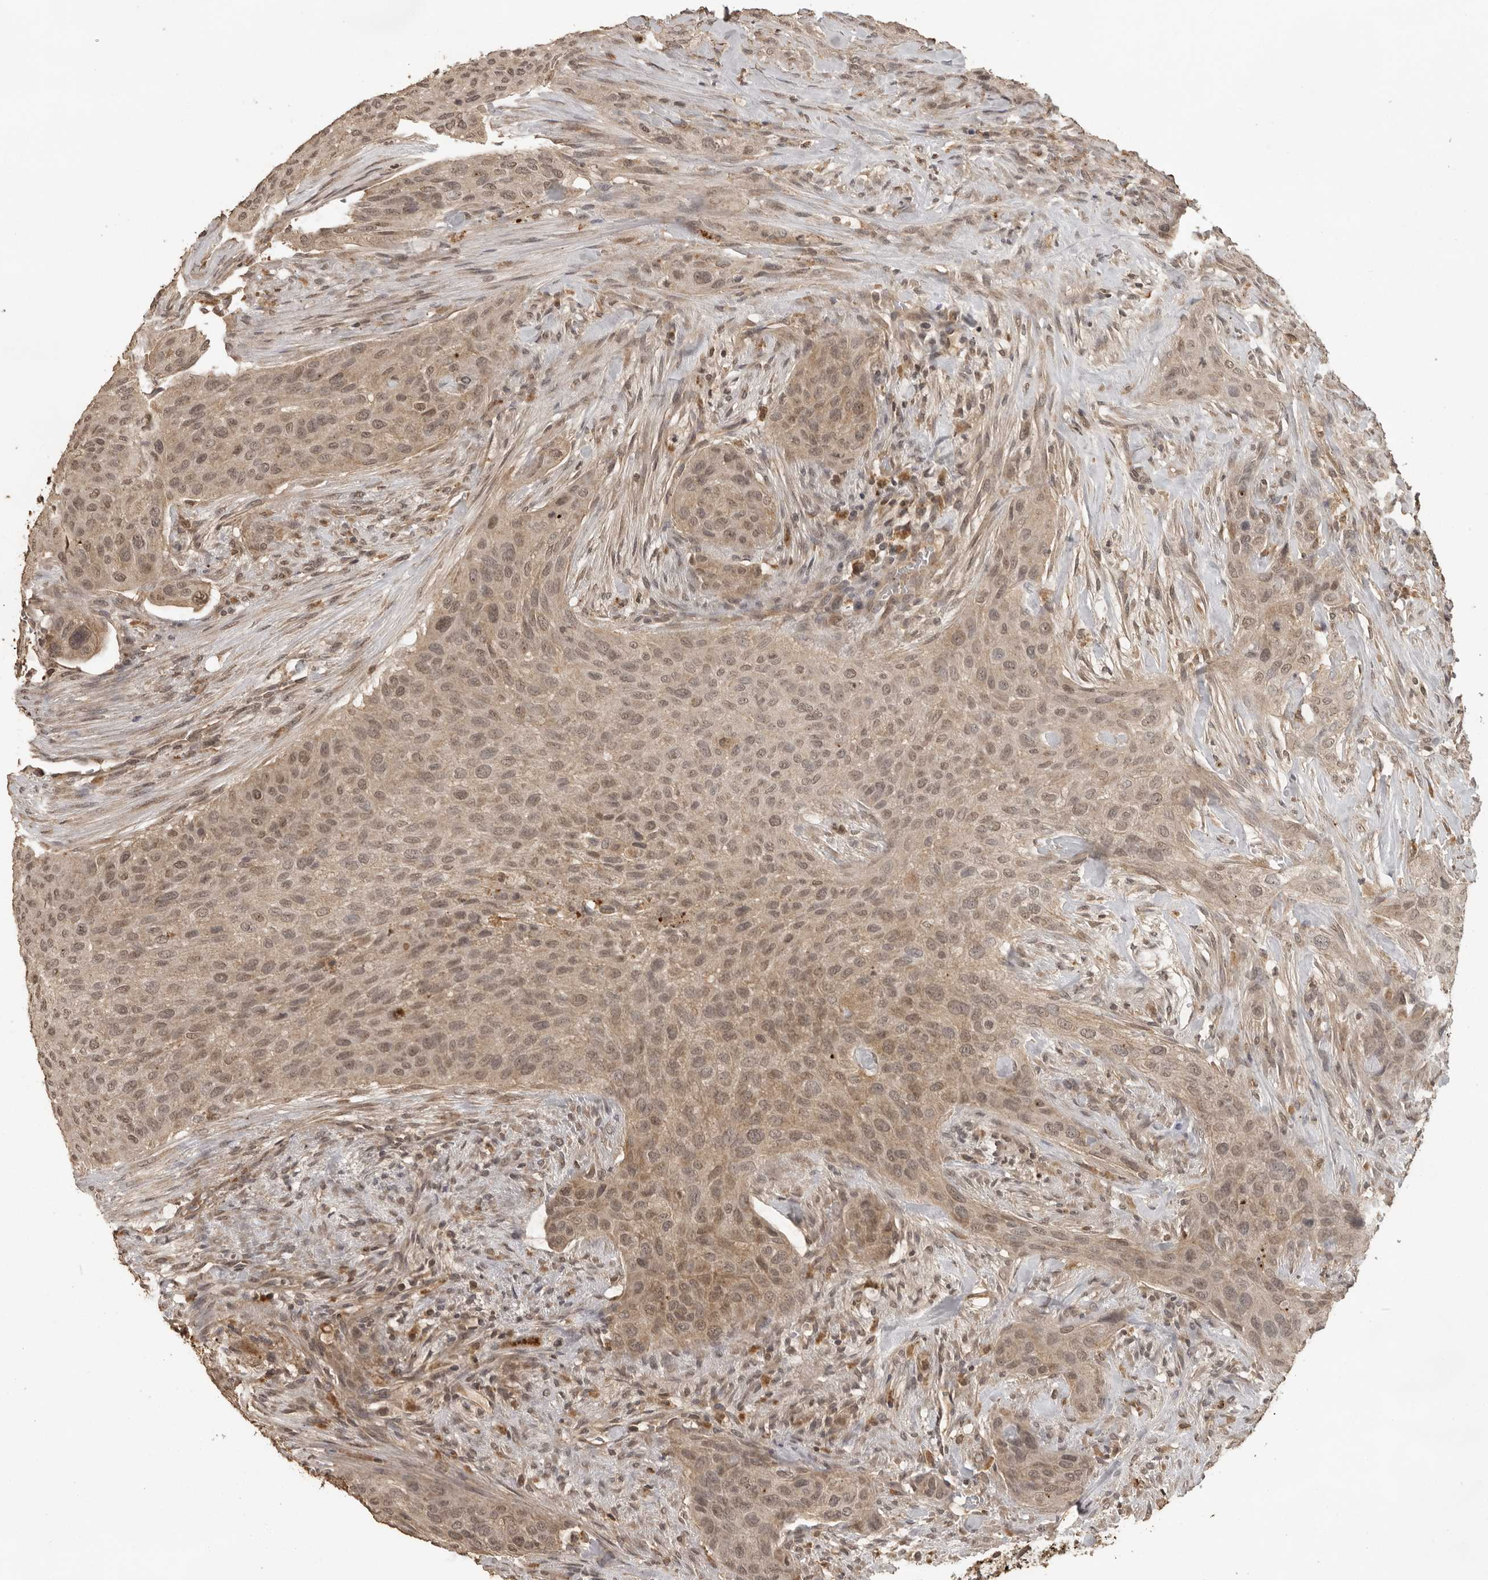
{"staining": {"intensity": "weak", "quantity": ">75%", "location": "cytoplasmic/membranous,nuclear"}, "tissue": "urothelial cancer", "cell_type": "Tumor cells", "image_type": "cancer", "snomed": [{"axis": "morphology", "description": "Urothelial carcinoma, High grade"}, {"axis": "topography", "description": "Urinary bladder"}], "caption": "Urothelial carcinoma (high-grade) was stained to show a protein in brown. There is low levels of weak cytoplasmic/membranous and nuclear positivity in approximately >75% of tumor cells.", "gene": "CTF1", "patient": {"sex": "male", "age": 35}}